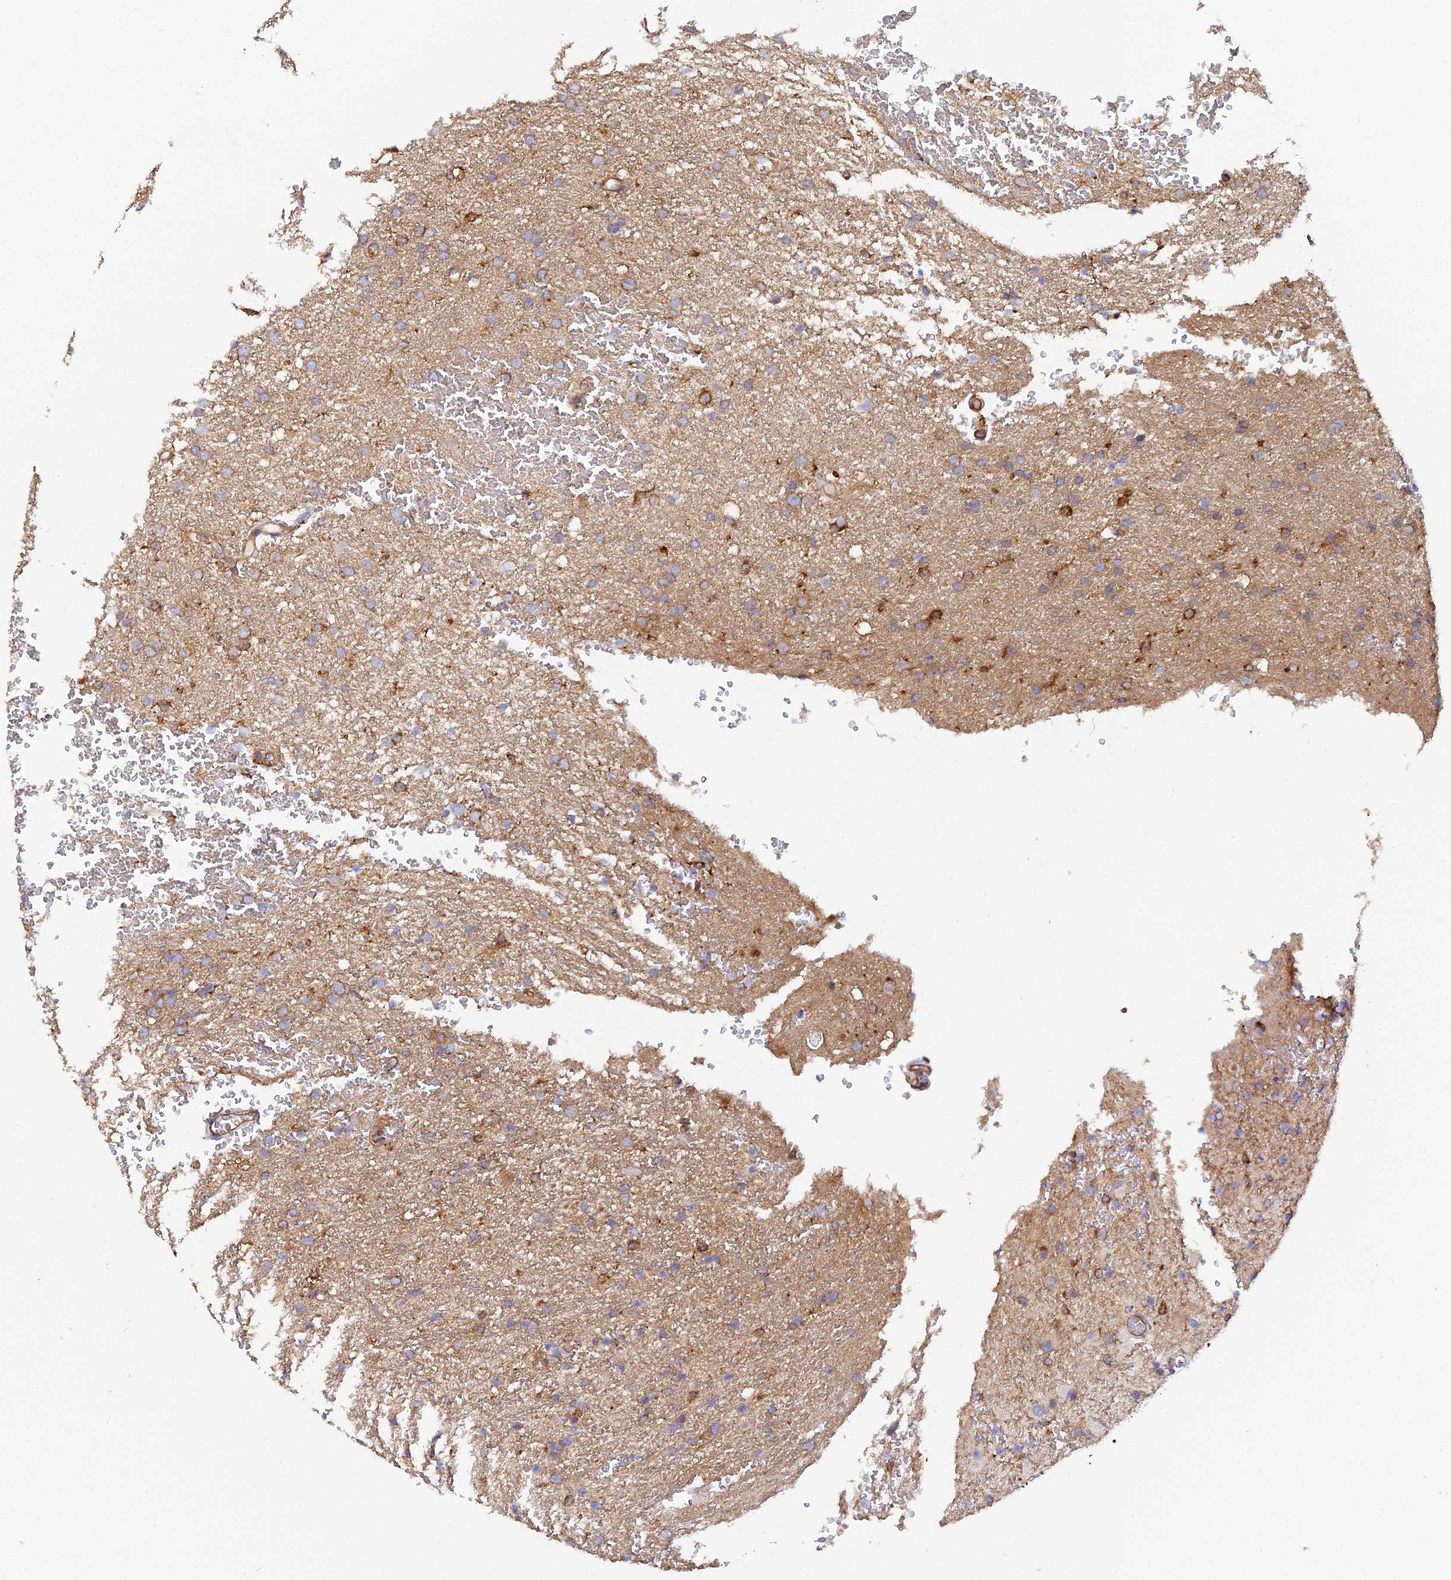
{"staining": {"intensity": "moderate", "quantity": ">75%", "location": "cytoplasmic/membranous"}, "tissue": "glioma", "cell_type": "Tumor cells", "image_type": "cancer", "snomed": [{"axis": "morphology", "description": "Glioma, malignant, High grade"}, {"axis": "topography", "description": "Cerebral cortex"}], "caption": "A brown stain labels moderate cytoplasmic/membranous expression of a protein in malignant high-grade glioma tumor cells.", "gene": "GNG5B", "patient": {"sex": "female", "age": 36}}